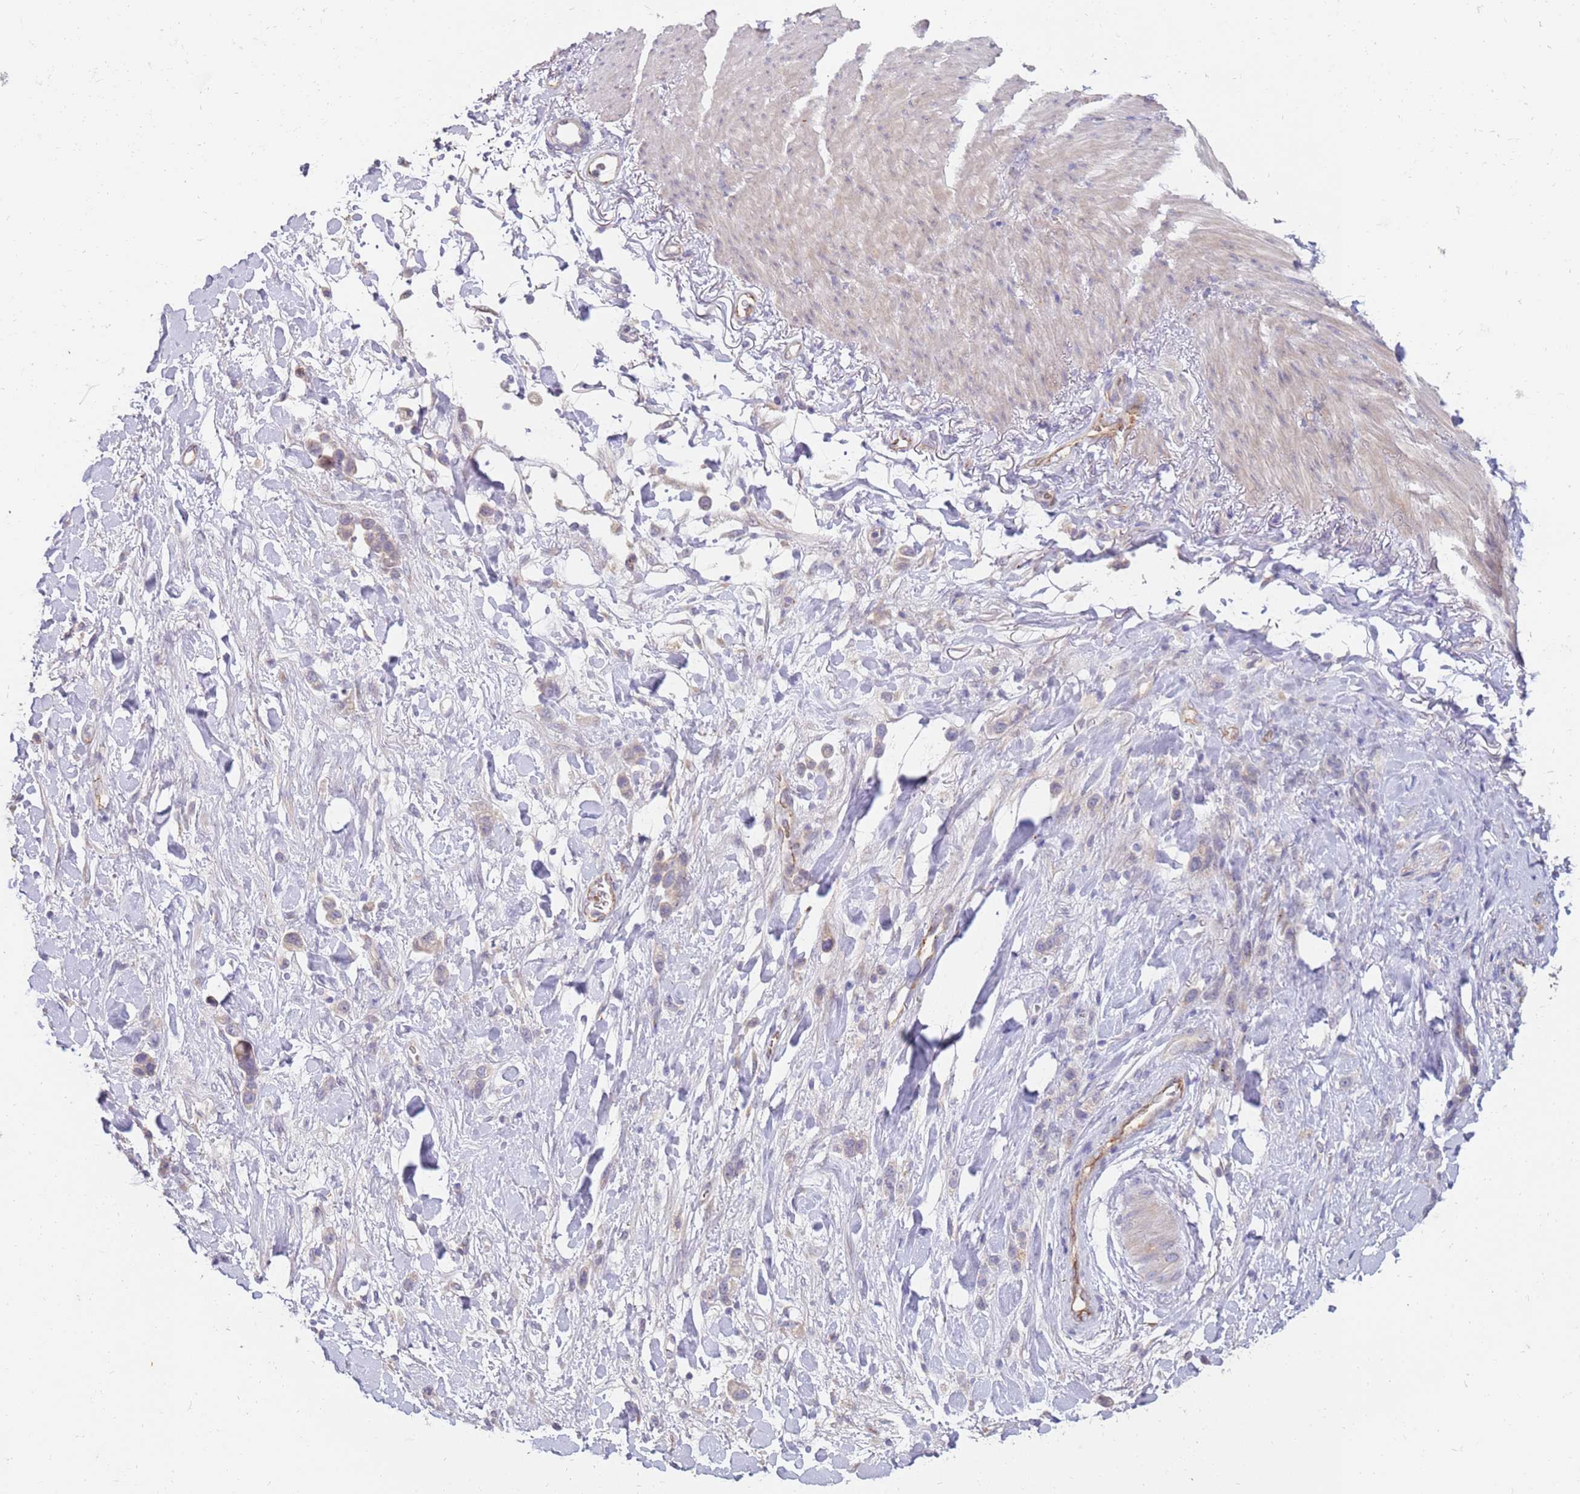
{"staining": {"intensity": "weak", "quantity": "<25%", "location": "cytoplasmic/membranous"}, "tissue": "stomach cancer", "cell_type": "Tumor cells", "image_type": "cancer", "snomed": [{"axis": "morphology", "description": "Adenocarcinoma, NOS"}, {"axis": "topography", "description": "Stomach"}], "caption": "Immunohistochemical staining of stomach adenocarcinoma displays no significant staining in tumor cells. (Immunohistochemistry, brightfield microscopy, high magnification).", "gene": "NMUR2", "patient": {"sex": "female", "age": 65}}